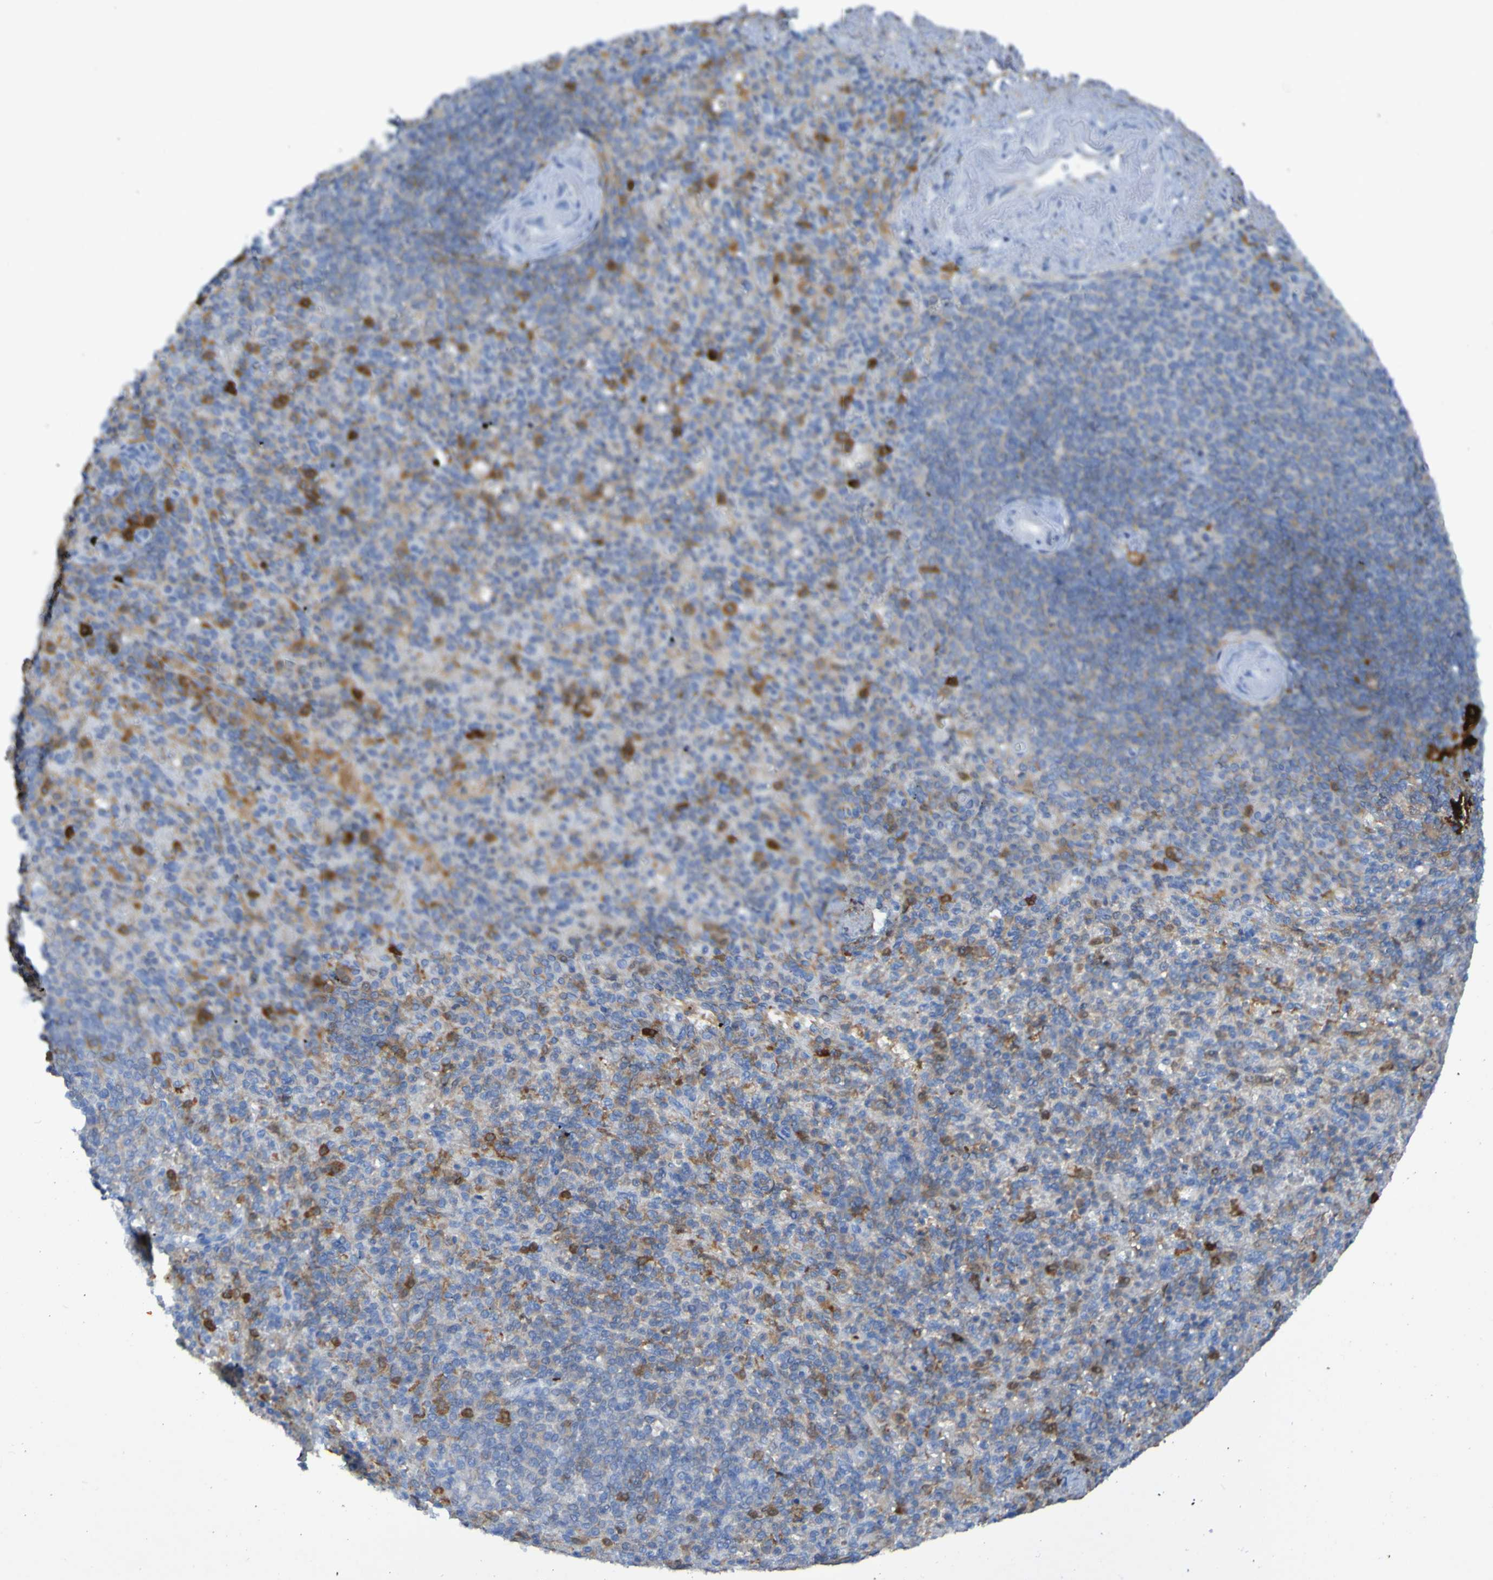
{"staining": {"intensity": "moderate", "quantity": "25%-75%", "location": "cytoplasmic/membranous"}, "tissue": "spleen", "cell_type": "Cells in red pulp", "image_type": "normal", "snomed": [{"axis": "morphology", "description": "Normal tissue, NOS"}, {"axis": "topography", "description": "Spleen"}], "caption": "Approximately 25%-75% of cells in red pulp in benign spleen display moderate cytoplasmic/membranous protein expression as visualized by brown immunohistochemical staining.", "gene": "MPPE1", "patient": {"sex": "female", "age": 74}}